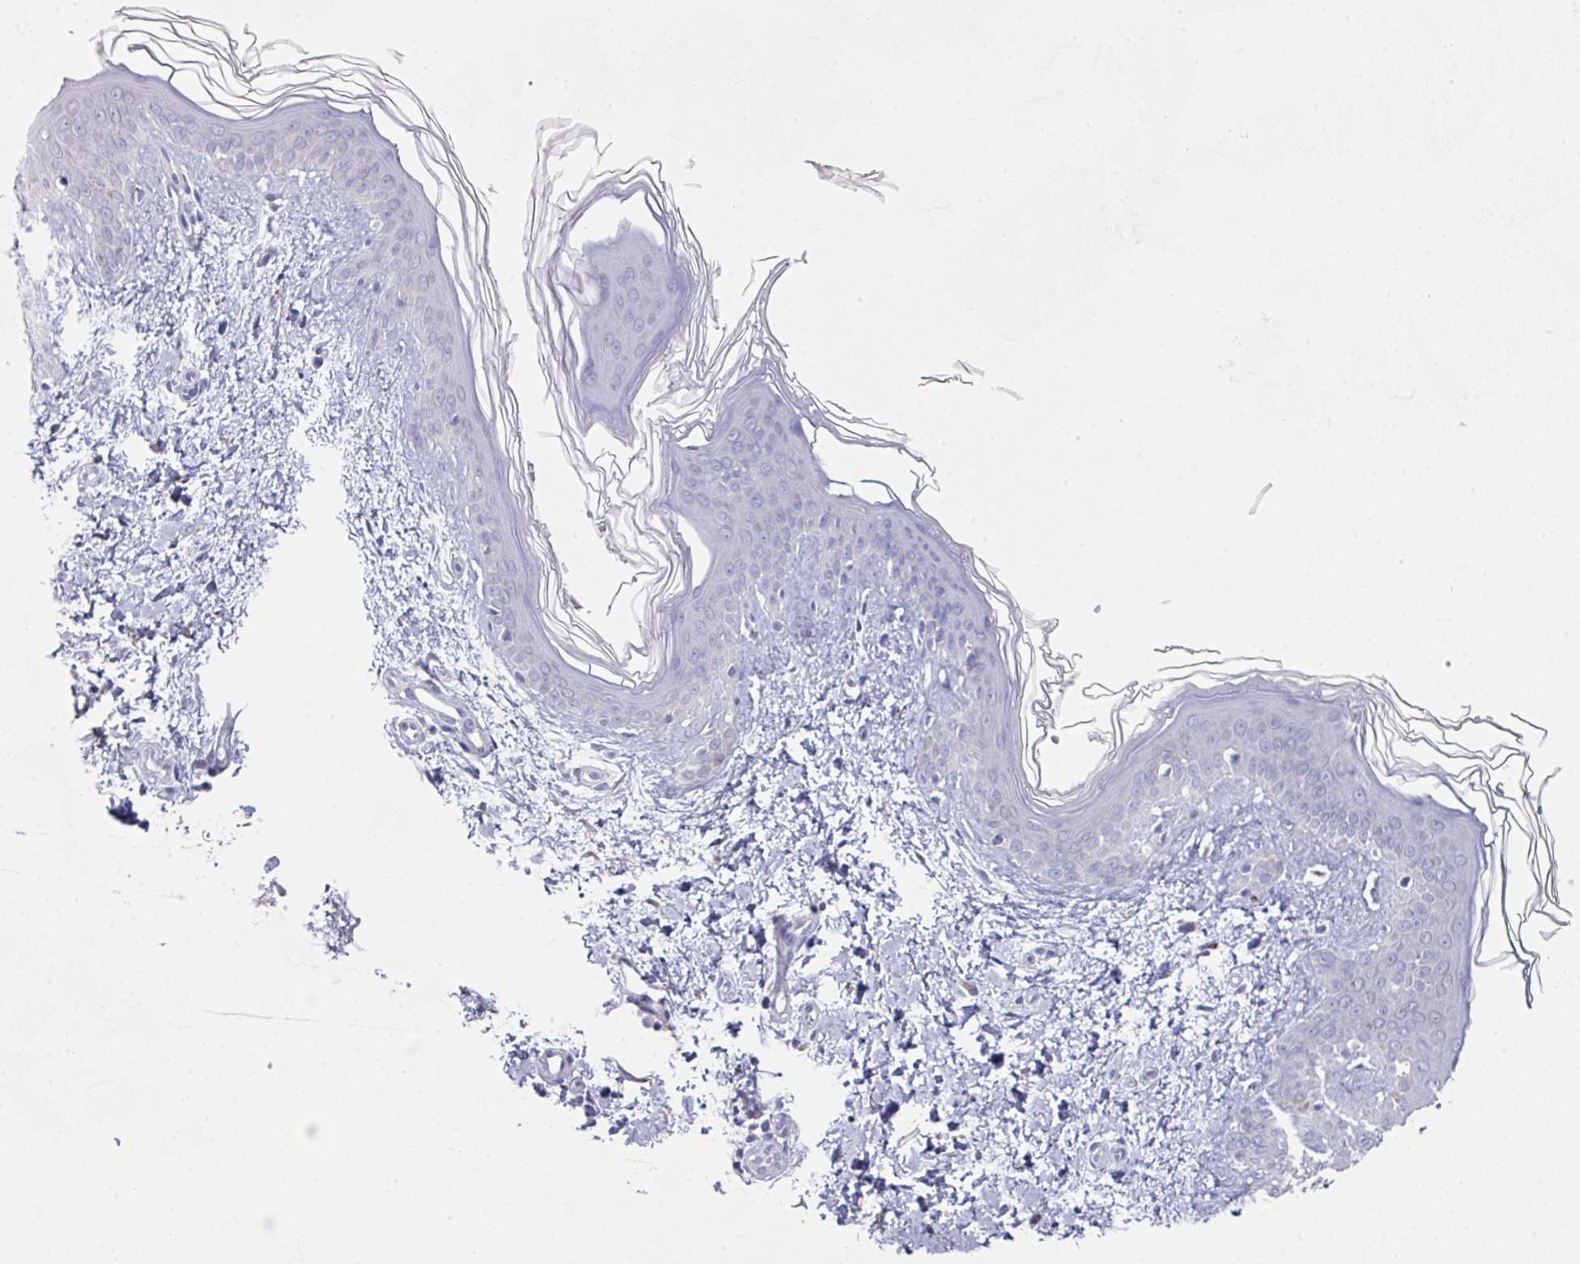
{"staining": {"intensity": "negative", "quantity": "none", "location": "none"}, "tissue": "skin", "cell_type": "Fibroblasts", "image_type": "normal", "snomed": [{"axis": "morphology", "description": "Normal tissue, NOS"}, {"axis": "topography", "description": "Skin"}], "caption": "Immunohistochemistry image of unremarkable human skin stained for a protein (brown), which demonstrates no expression in fibroblasts. Brightfield microscopy of immunohistochemistry (IHC) stained with DAB (3,3'-diaminobenzidine) (brown) and hematoxylin (blue), captured at high magnification.", "gene": "VKORC1L1", "patient": {"sex": "female", "age": 41}}